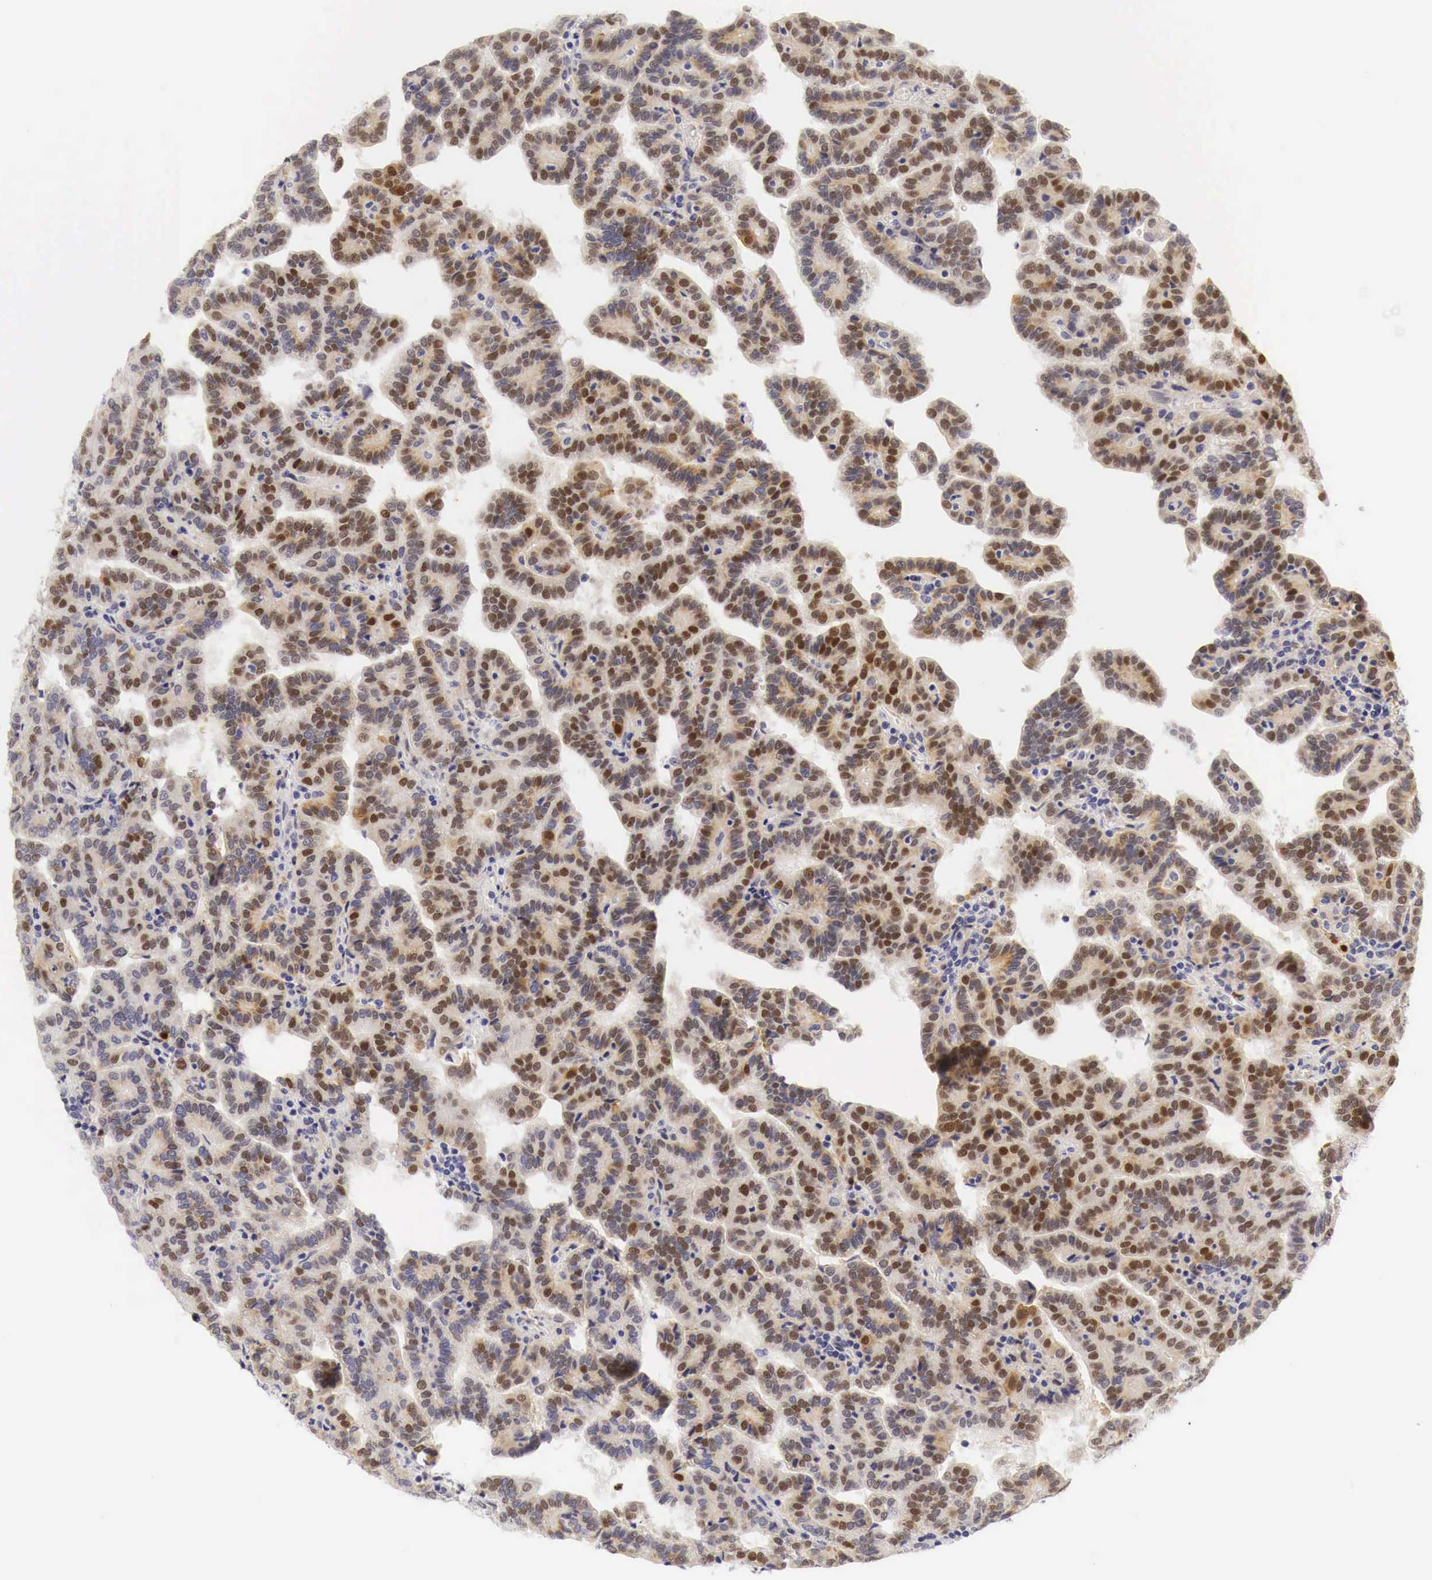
{"staining": {"intensity": "moderate", "quantity": "25%-75%", "location": "cytoplasmic/membranous,nuclear"}, "tissue": "renal cancer", "cell_type": "Tumor cells", "image_type": "cancer", "snomed": [{"axis": "morphology", "description": "Adenocarcinoma, NOS"}, {"axis": "topography", "description": "Kidney"}], "caption": "Tumor cells demonstrate medium levels of moderate cytoplasmic/membranous and nuclear expression in about 25%-75% of cells in adenocarcinoma (renal). Using DAB (brown) and hematoxylin (blue) stains, captured at high magnification using brightfield microscopy.", "gene": "CASP3", "patient": {"sex": "male", "age": 61}}